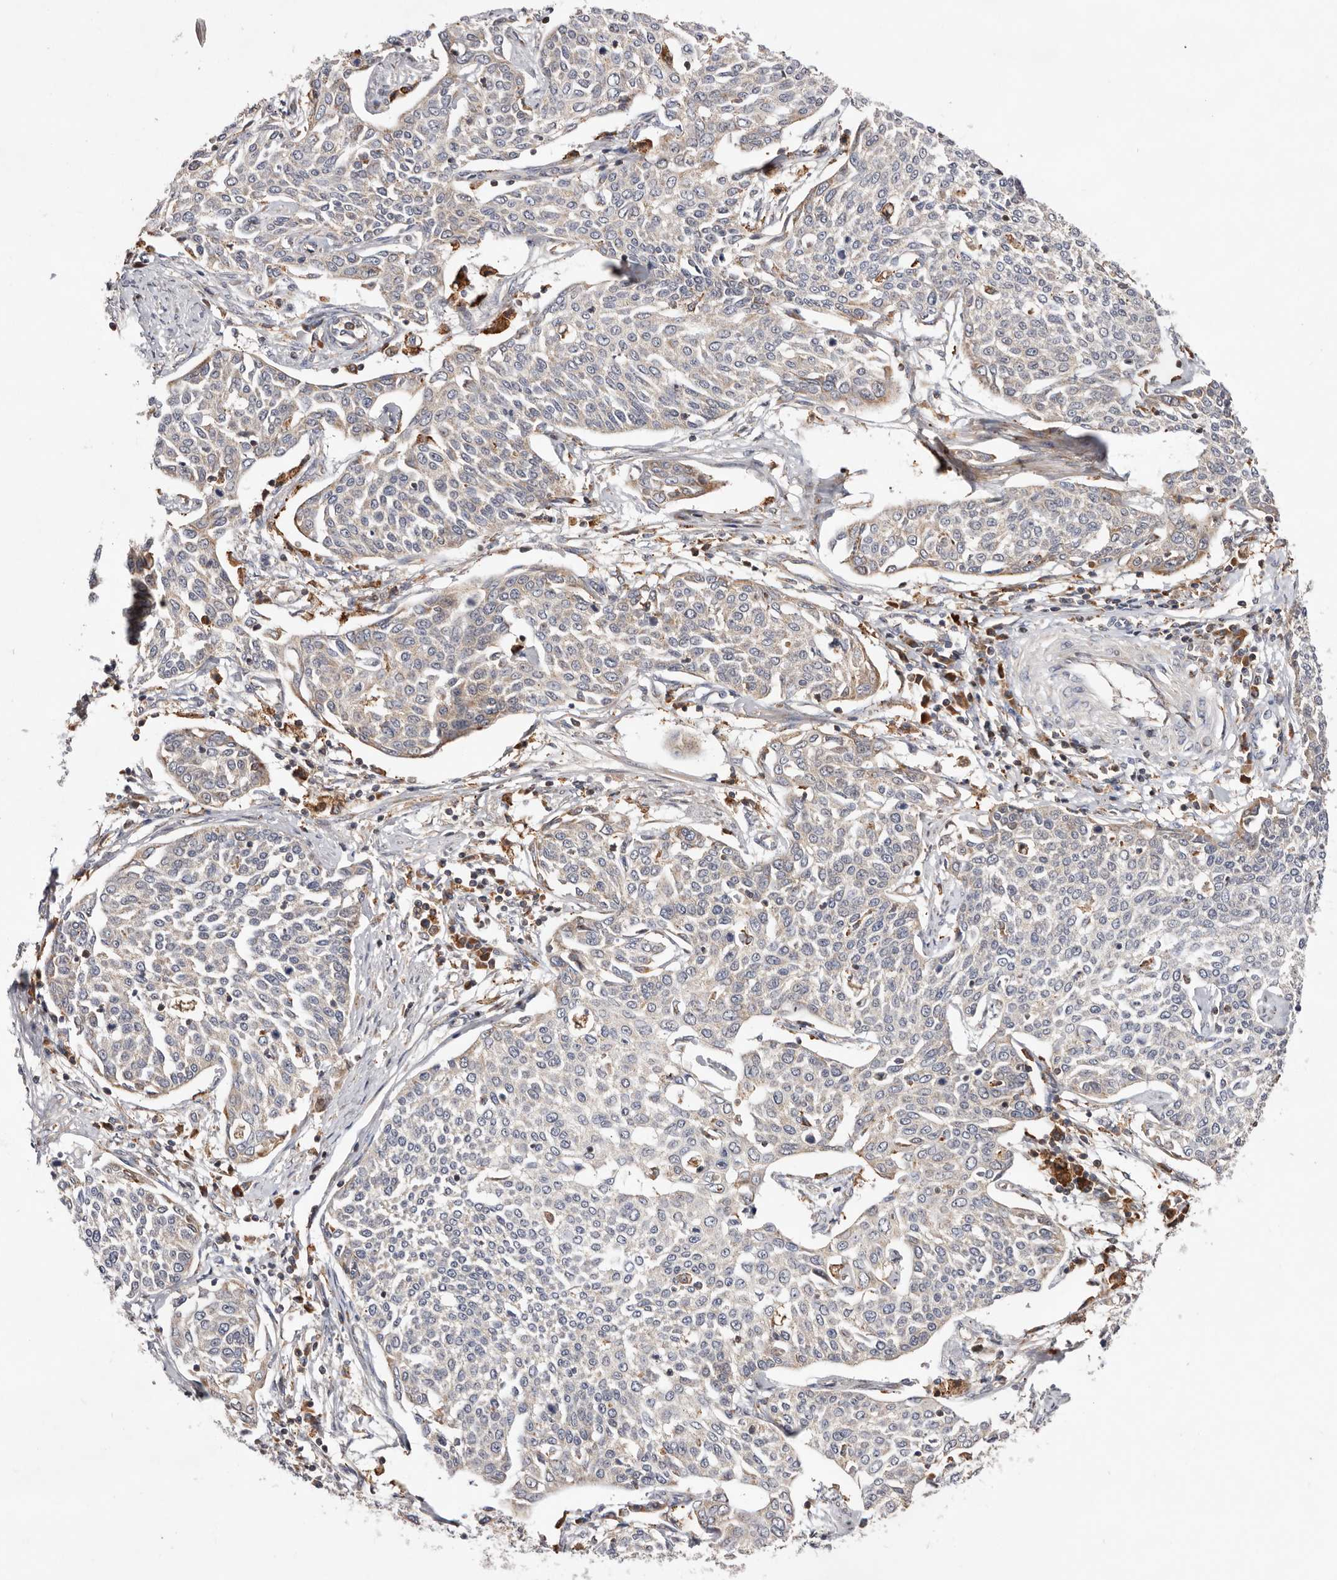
{"staining": {"intensity": "negative", "quantity": "none", "location": "none"}, "tissue": "cervical cancer", "cell_type": "Tumor cells", "image_type": "cancer", "snomed": [{"axis": "morphology", "description": "Squamous cell carcinoma, NOS"}, {"axis": "topography", "description": "Cervix"}], "caption": "DAB immunohistochemical staining of human cervical cancer (squamous cell carcinoma) shows no significant staining in tumor cells. (Stains: DAB immunohistochemistry with hematoxylin counter stain, Microscopy: brightfield microscopy at high magnification).", "gene": "RNF213", "patient": {"sex": "female", "age": 34}}